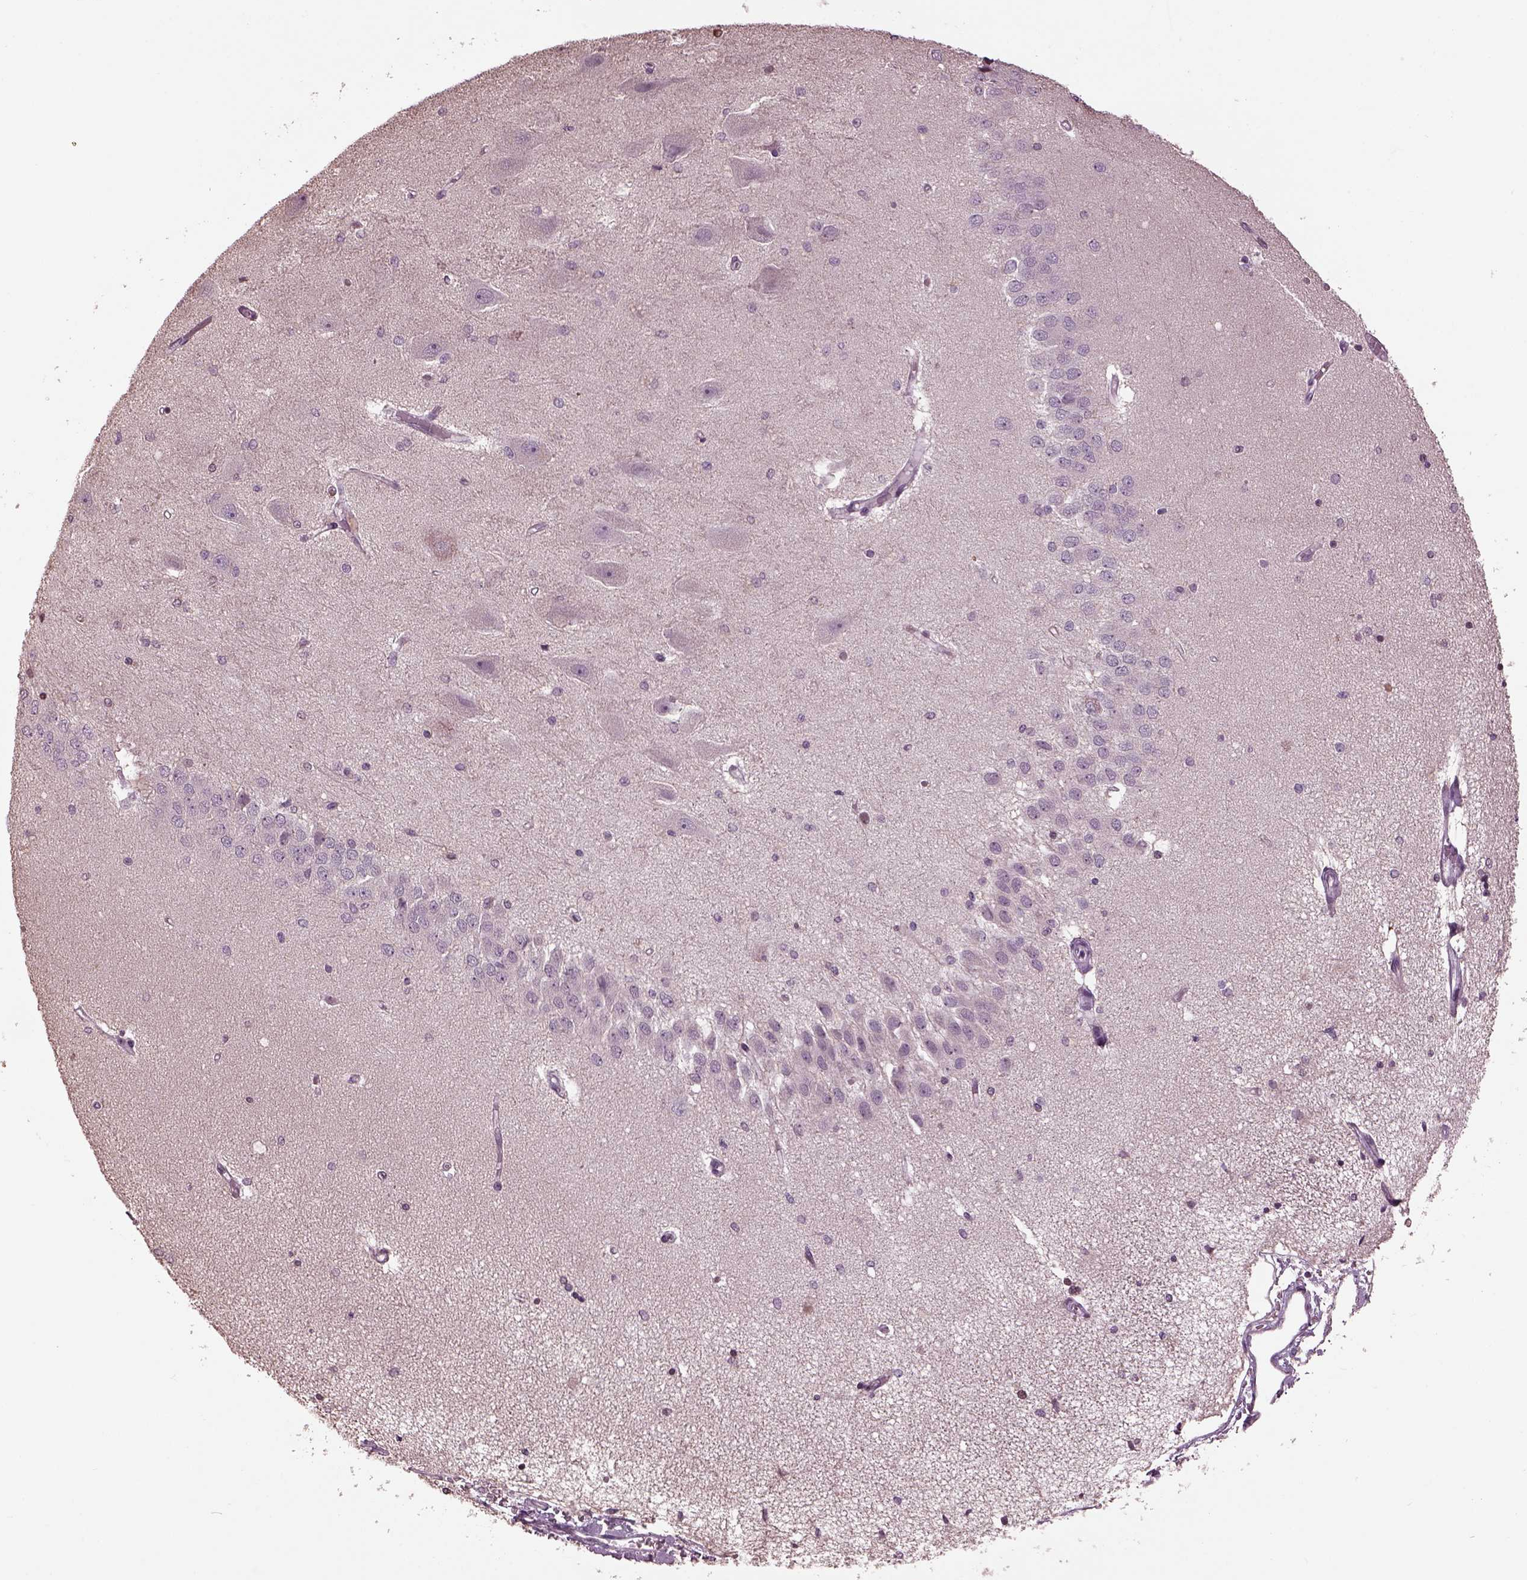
{"staining": {"intensity": "negative", "quantity": "none", "location": "none"}, "tissue": "hippocampus", "cell_type": "Glial cells", "image_type": "normal", "snomed": [{"axis": "morphology", "description": "Normal tissue, NOS"}, {"axis": "topography", "description": "Hippocampus"}], "caption": "Immunohistochemistry (IHC) of benign hippocampus shows no staining in glial cells. (Stains: DAB IHC with hematoxylin counter stain, Microscopy: brightfield microscopy at high magnification).", "gene": "GAL", "patient": {"sex": "female", "age": 54}}